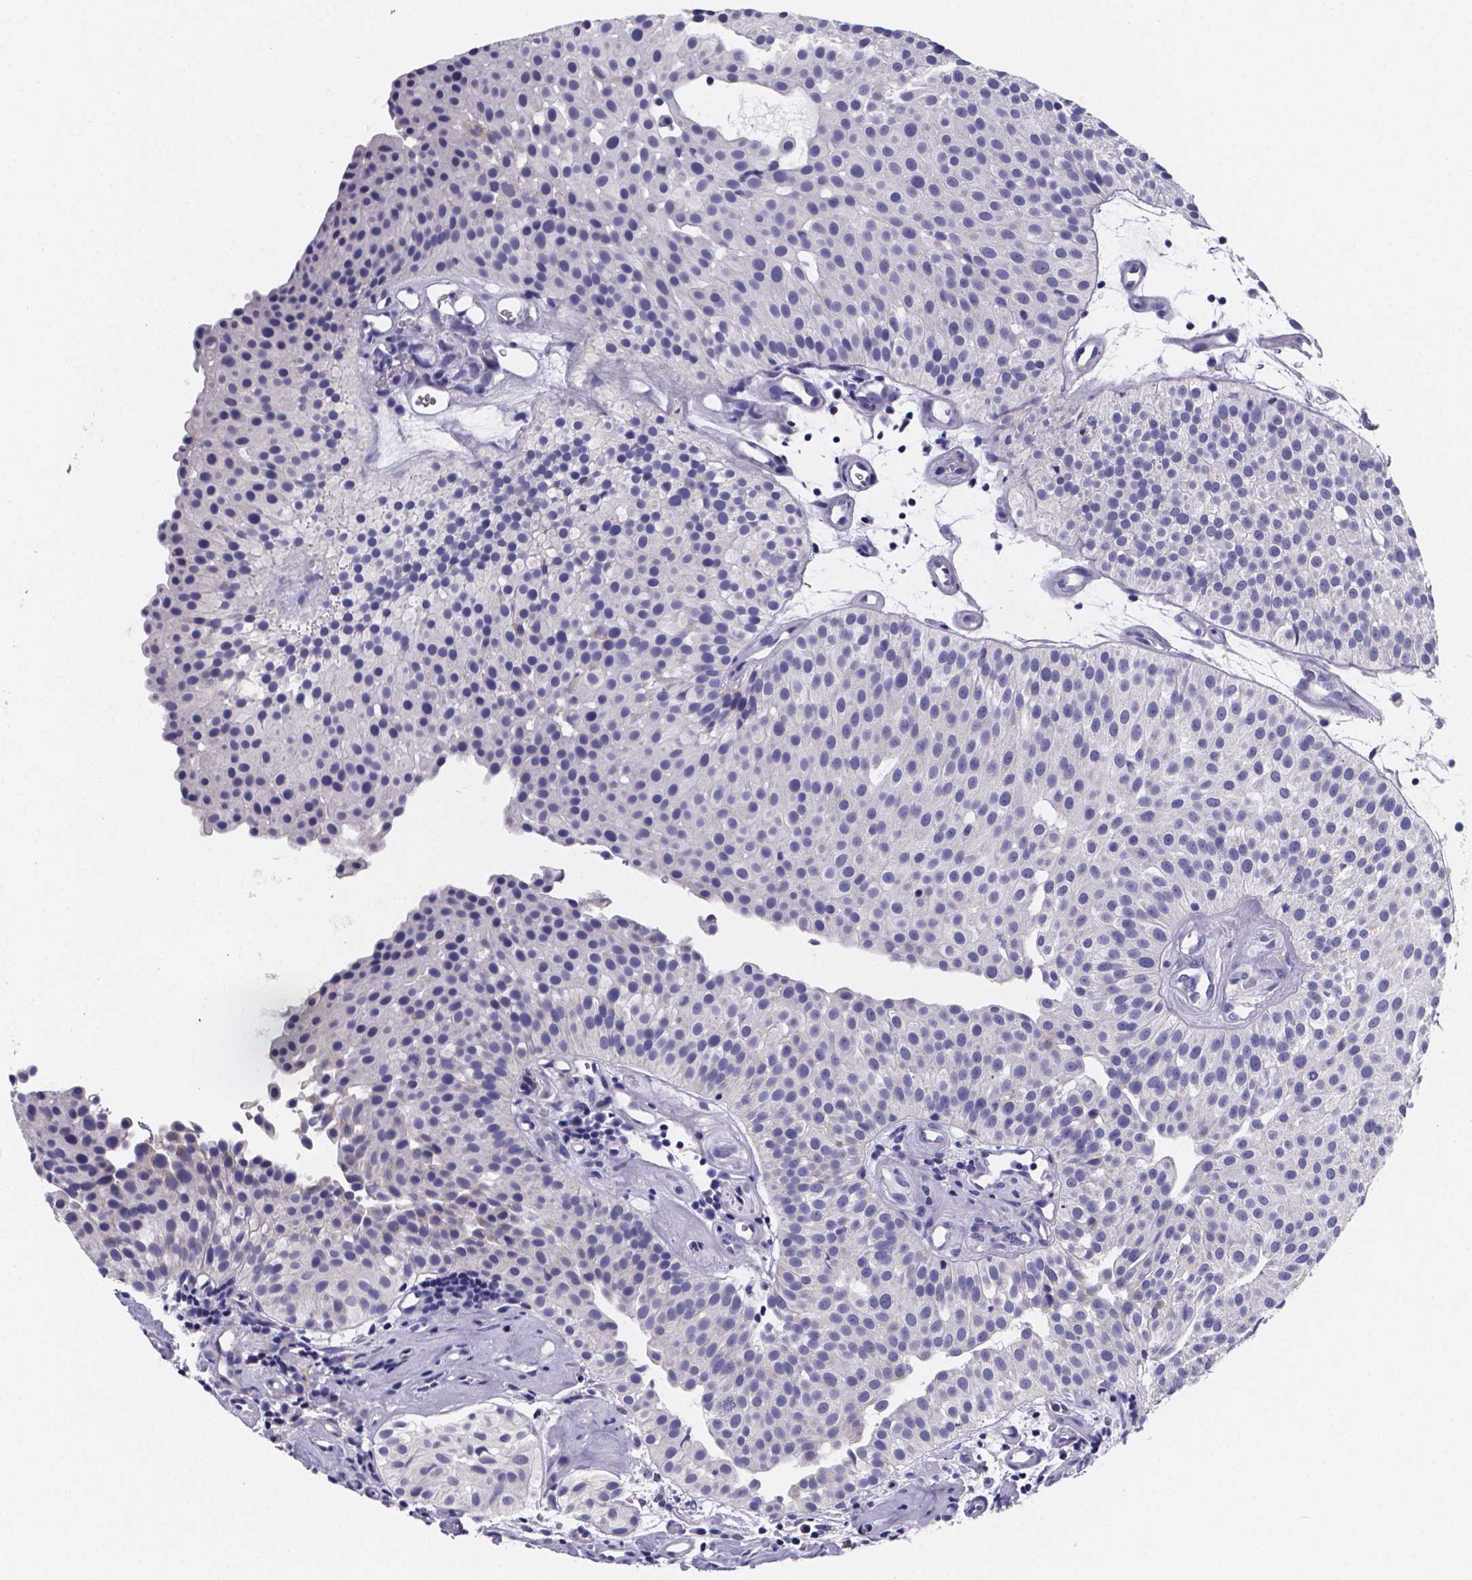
{"staining": {"intensity": "negative", "quantity": "none", "location": "none"}, "tissue": "urothelial cancer", "cell_type": "Tumor cells", "image_type": "cancer", "snomed": [{"axis": "morphology", "description": "Urothelial carcinoma, Low grade"}, {"axis": "topography", "description": "Urinary bladder"}], "caption": "Immunohistochemistry histopathology image of human urothelial carcinoma (low-grade) stained for a protein (brown), which reveals no staining in tumor cells.", "gene": "PAH", "patient": {"sex": "female", "age": 87}}